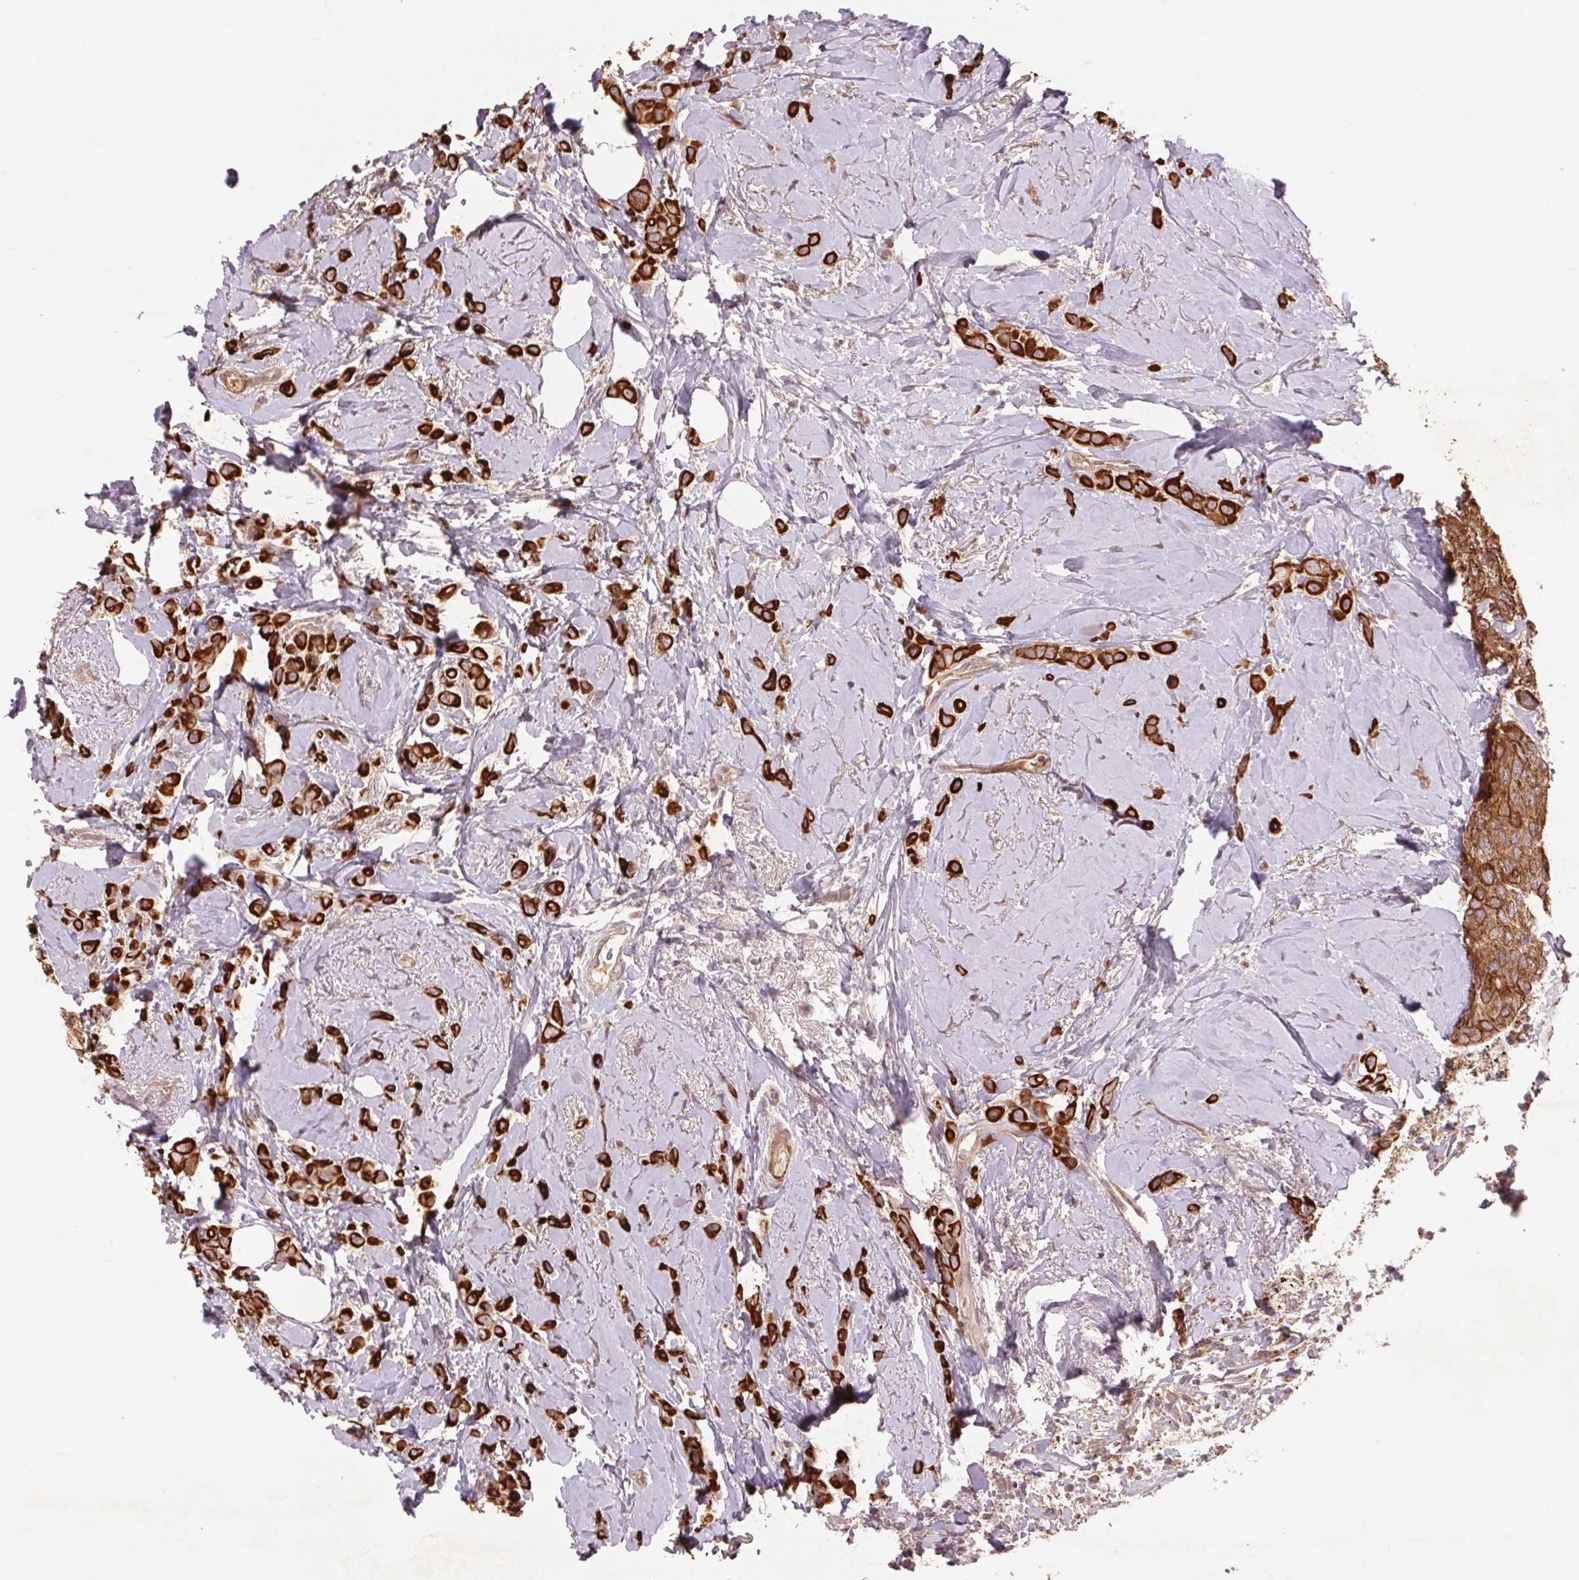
{"staining": {"intensity": "strong", "quantity": ">75%", "location": "cytoplasmic/membranous"}, "tissue": "breast cancer", "cell_type": "Tumor cells", "image_type": "cancer", "snomed": [{"axis": "morphology", "description": "Lobular carcinoma"}, {"axis": "topography", "description": "Breast"}], "caption": "A photomicrograph of breast cancer stained for a protein displays strong cytoplasmic/membranous brown staining in tumor cells. Using DAB (3,3'-diaminobenzidine) (brown) and hematoxylin (blue) stains, captured at high magnification using brightfield microscopy.", "gene": "SMLR1", "patient": {"sex": "female", "age": 66}}